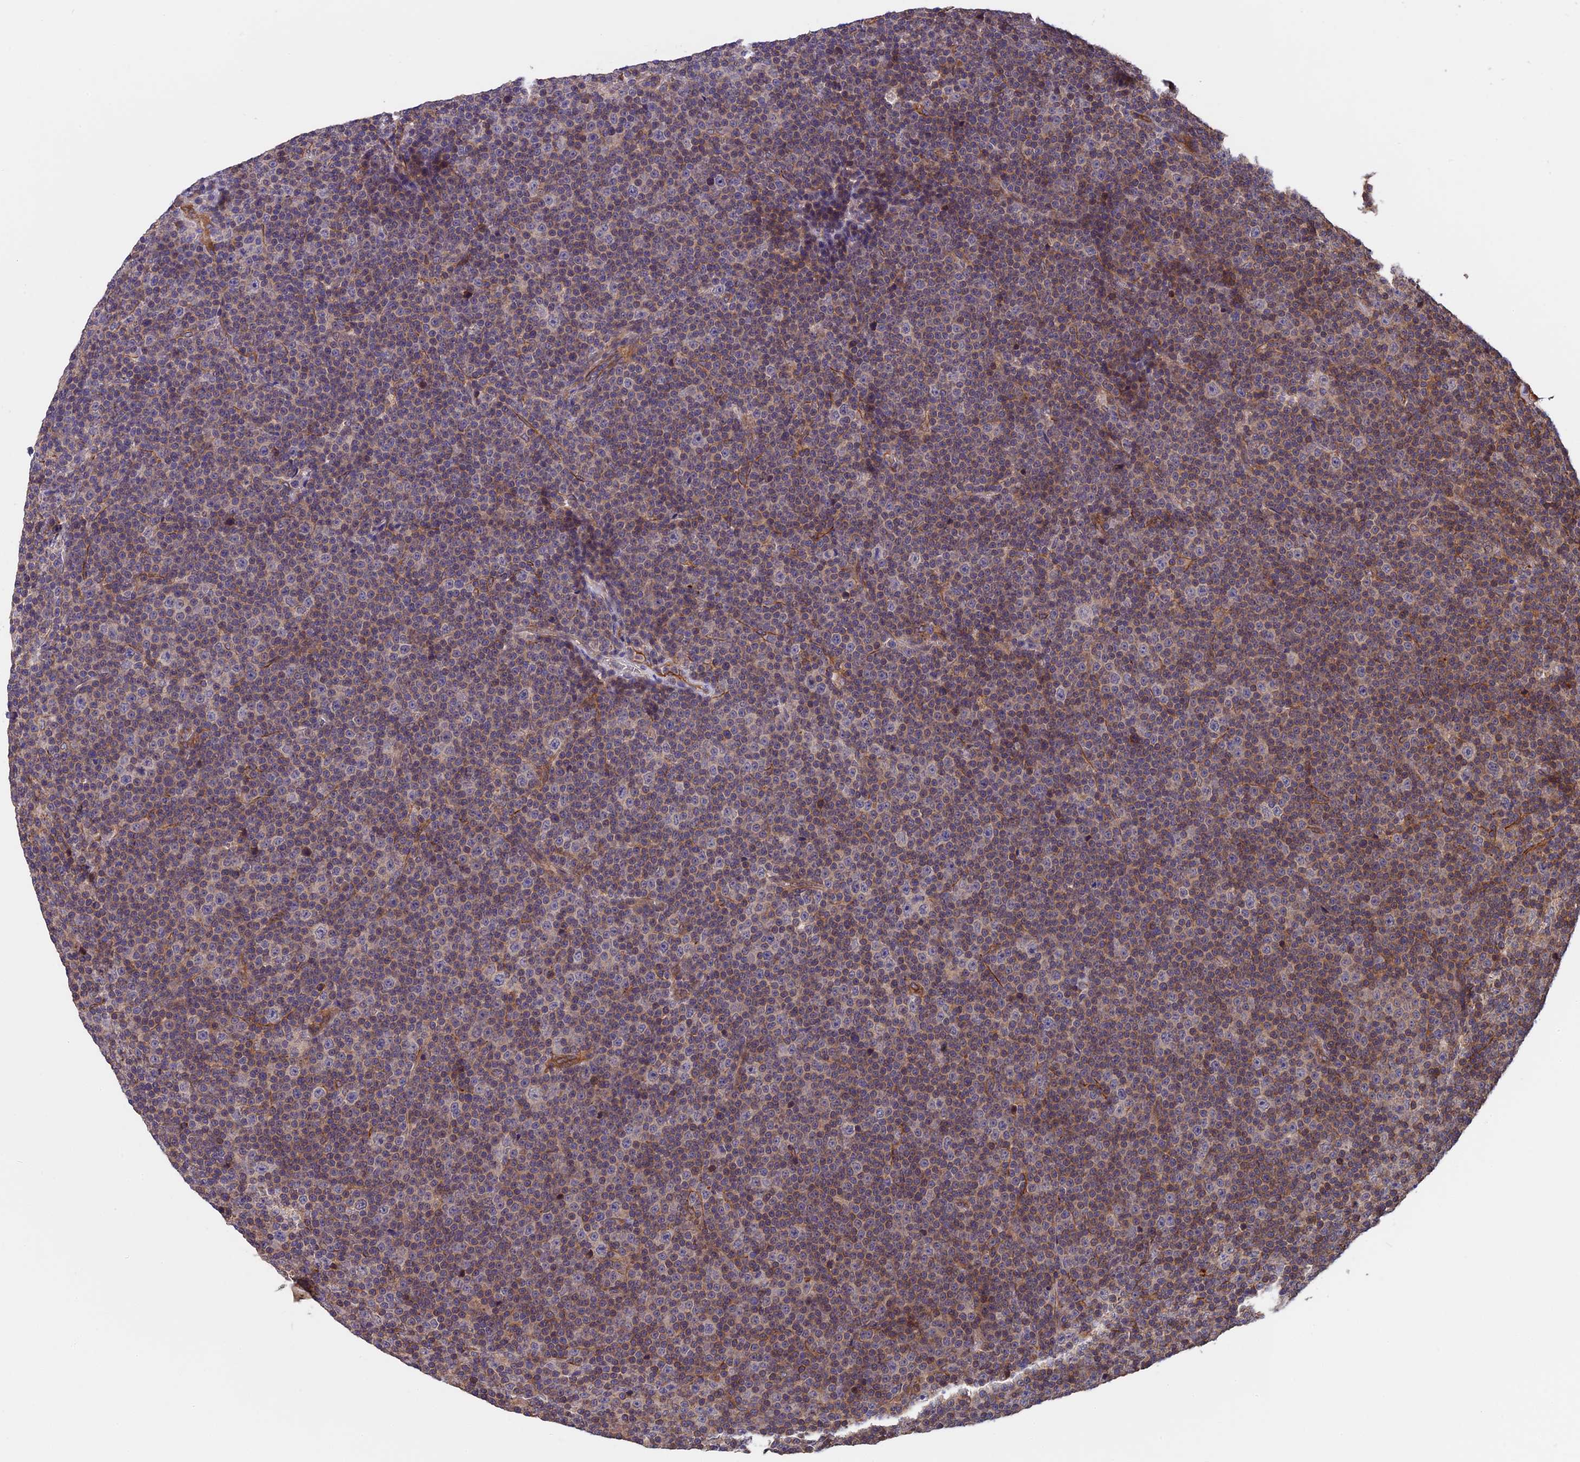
{"staining": {"intensity": "negative", "quantity": "none", "location": "none"}, "tissue": "lymphoma", "cell_type": "Tumor cells", "image_type": "cancer", "snomed": [{"axis": "morphology", "description": "Malignant lymphoma, non-Hodgkin's type, Low grade"}, {"axis": "topography", "description": "Lymph node"}], "caption": "Micrograph shows no protein staining in tumor cells of low-grade malignant lymphoma, non-Hodgkin's type tissue.", "gene": "SLC9A5", "patient": {"sex": "female", "age": 67}}